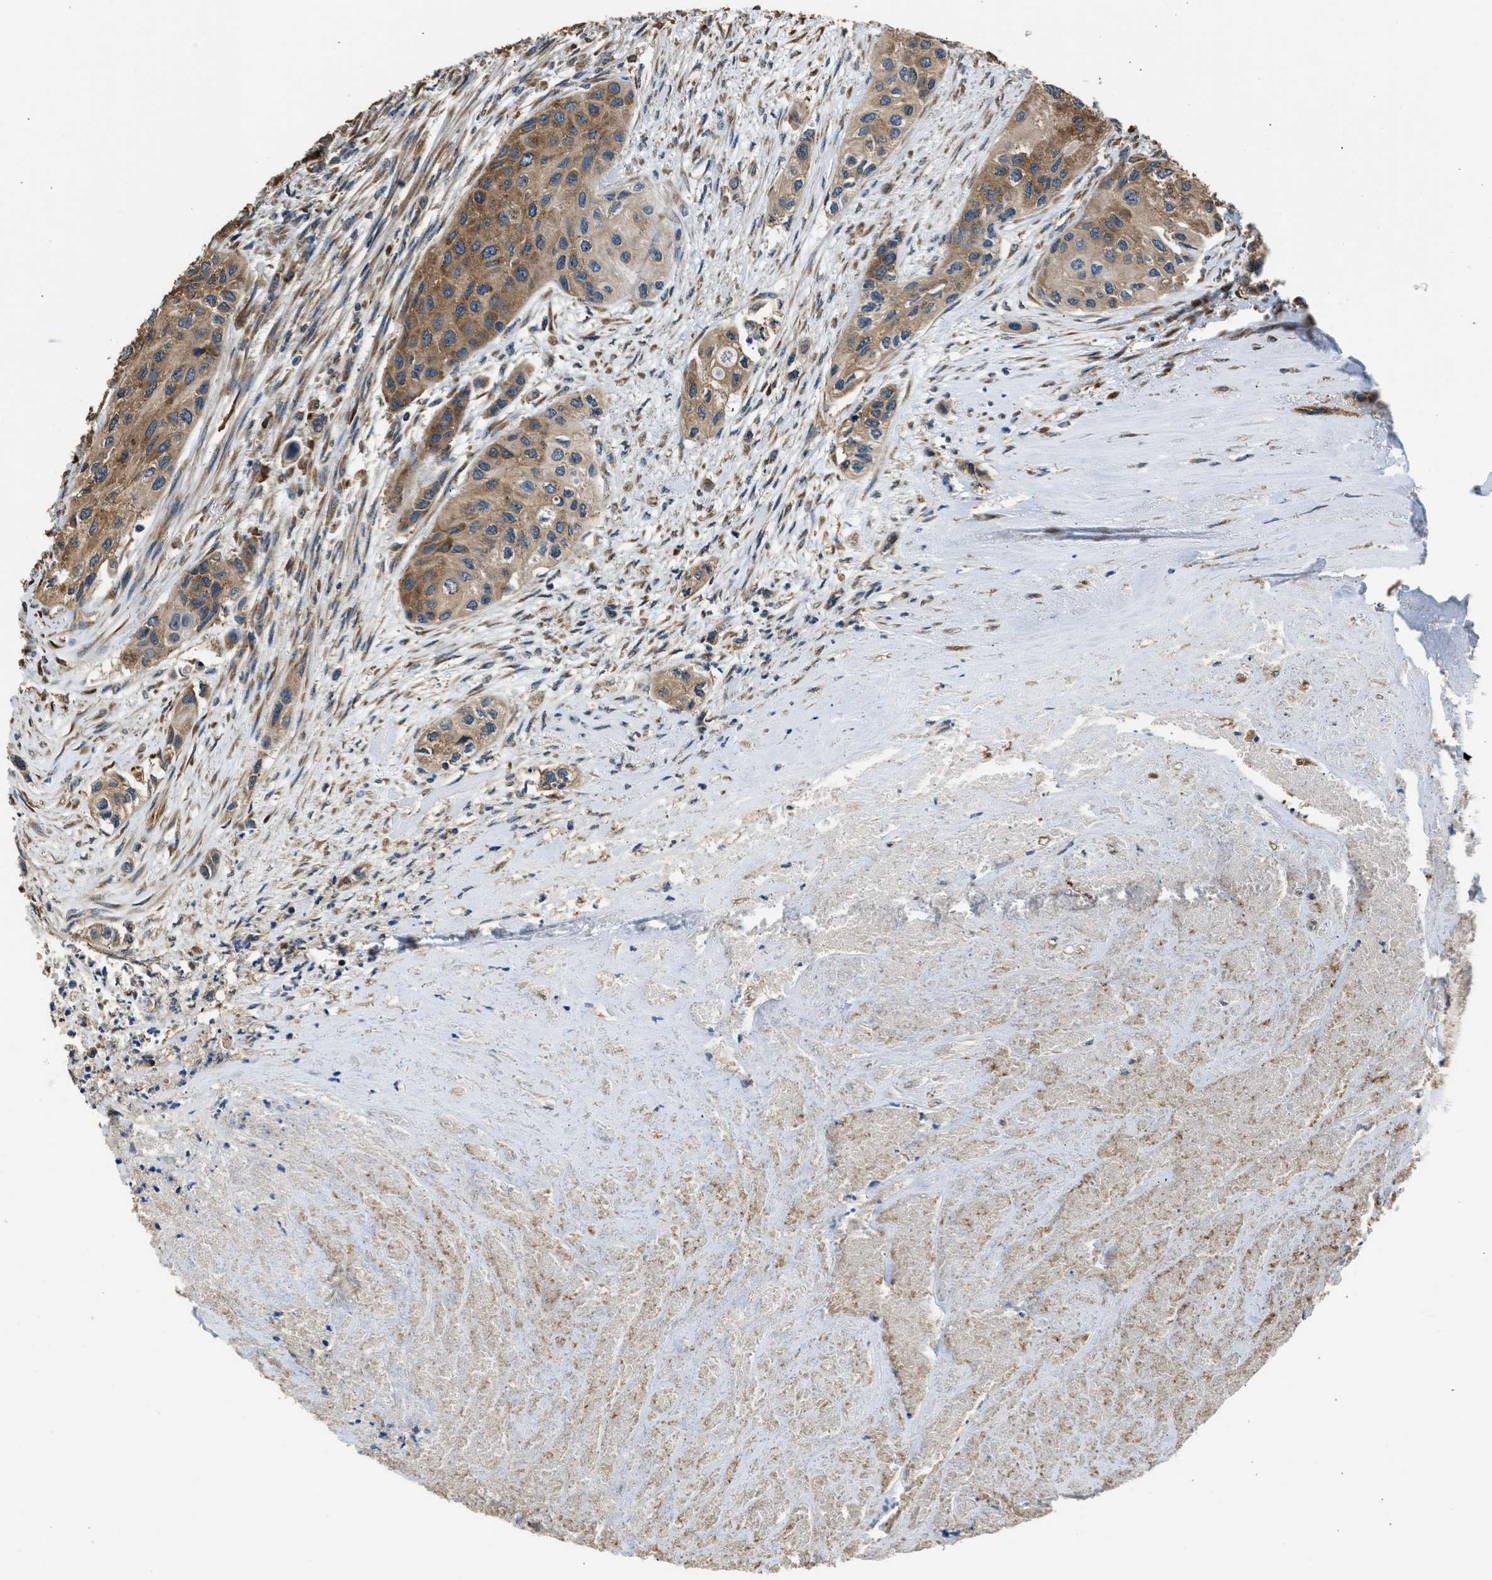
{"staining": {"intensity": "moderate", "quantity": ">75%", "location": "cytoplasmic/membranous"}, "tissue": "urothelial cancer", "cell_type": "Tumor cells", "image_type": "cancer", "snomed": [{"axis": "morphology", "description": "Urothelial carcinoma, High grade"}, {"axis": "topography", "description": "Urinary bladder"}], "caption": "Urothelial cancer stained with DAB (3,3'-diaminobenzidine) immunohistochemistry (IHC) exhibits medium levels of moderate cytoplasmic/membranous expression in about >75% of tumor cells. (brown staining indicates protein expression, while blue staining denotes nuclei).", "gene": "SLC36A4", "patient": {"sex": "female", "age": 56}}